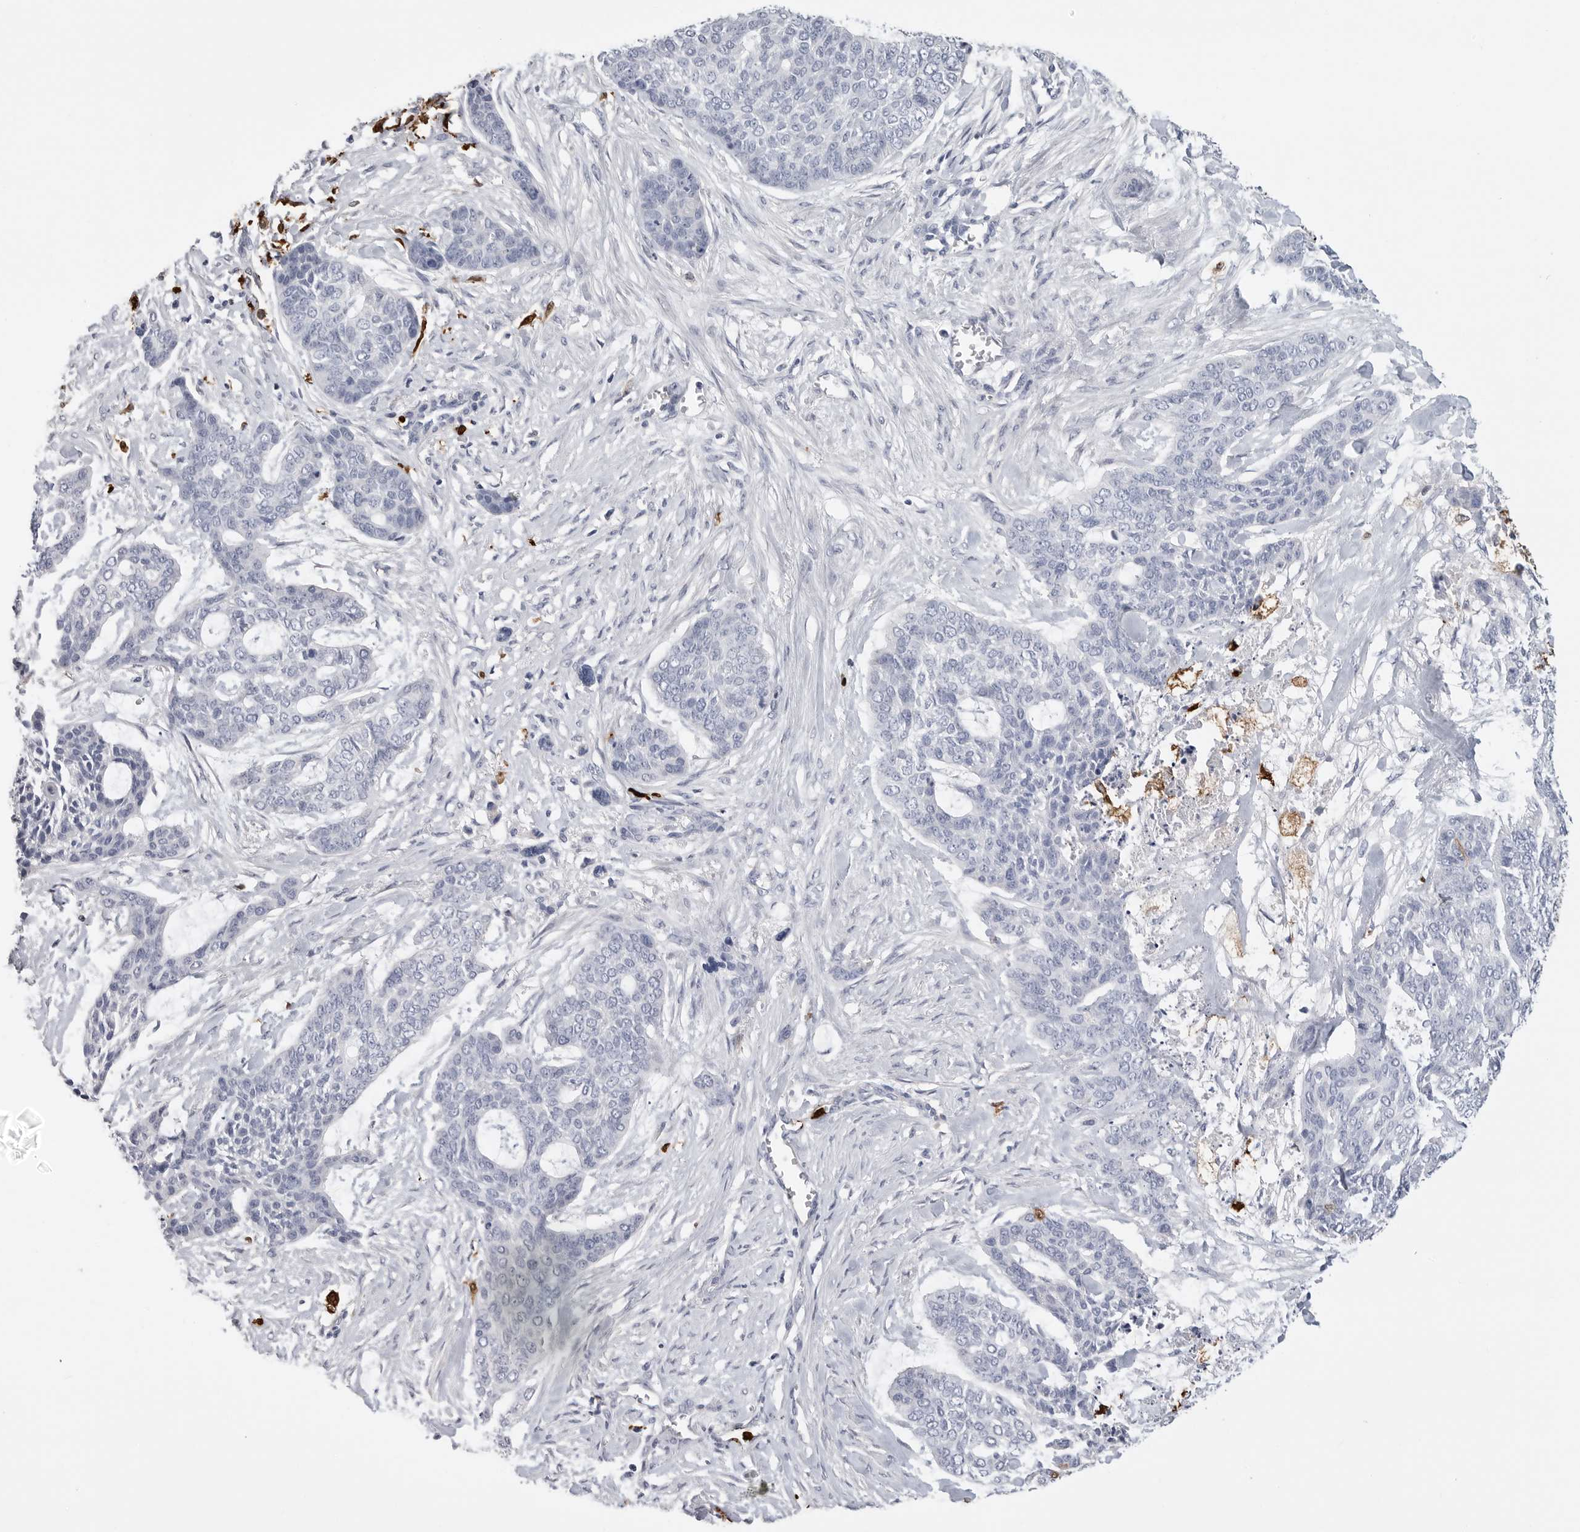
{"staining": {"intensity": "negative", "quantity": "none", "location": "none"}, "tissue": "skin cancer", "cell_type": "Tumor cells", "image_type": "cancer", "snomed": [{"axis": "morphology", "description": "Basal cell carcinoma"}, {"axis": "topography", "description": "Skin"}], "caption": "Tumor cells are negative for protein expression in human skin cancer (basal cell carcinoma).", "gene": "CYB561D1", "patient": {"sex": "female", "age": 64}}